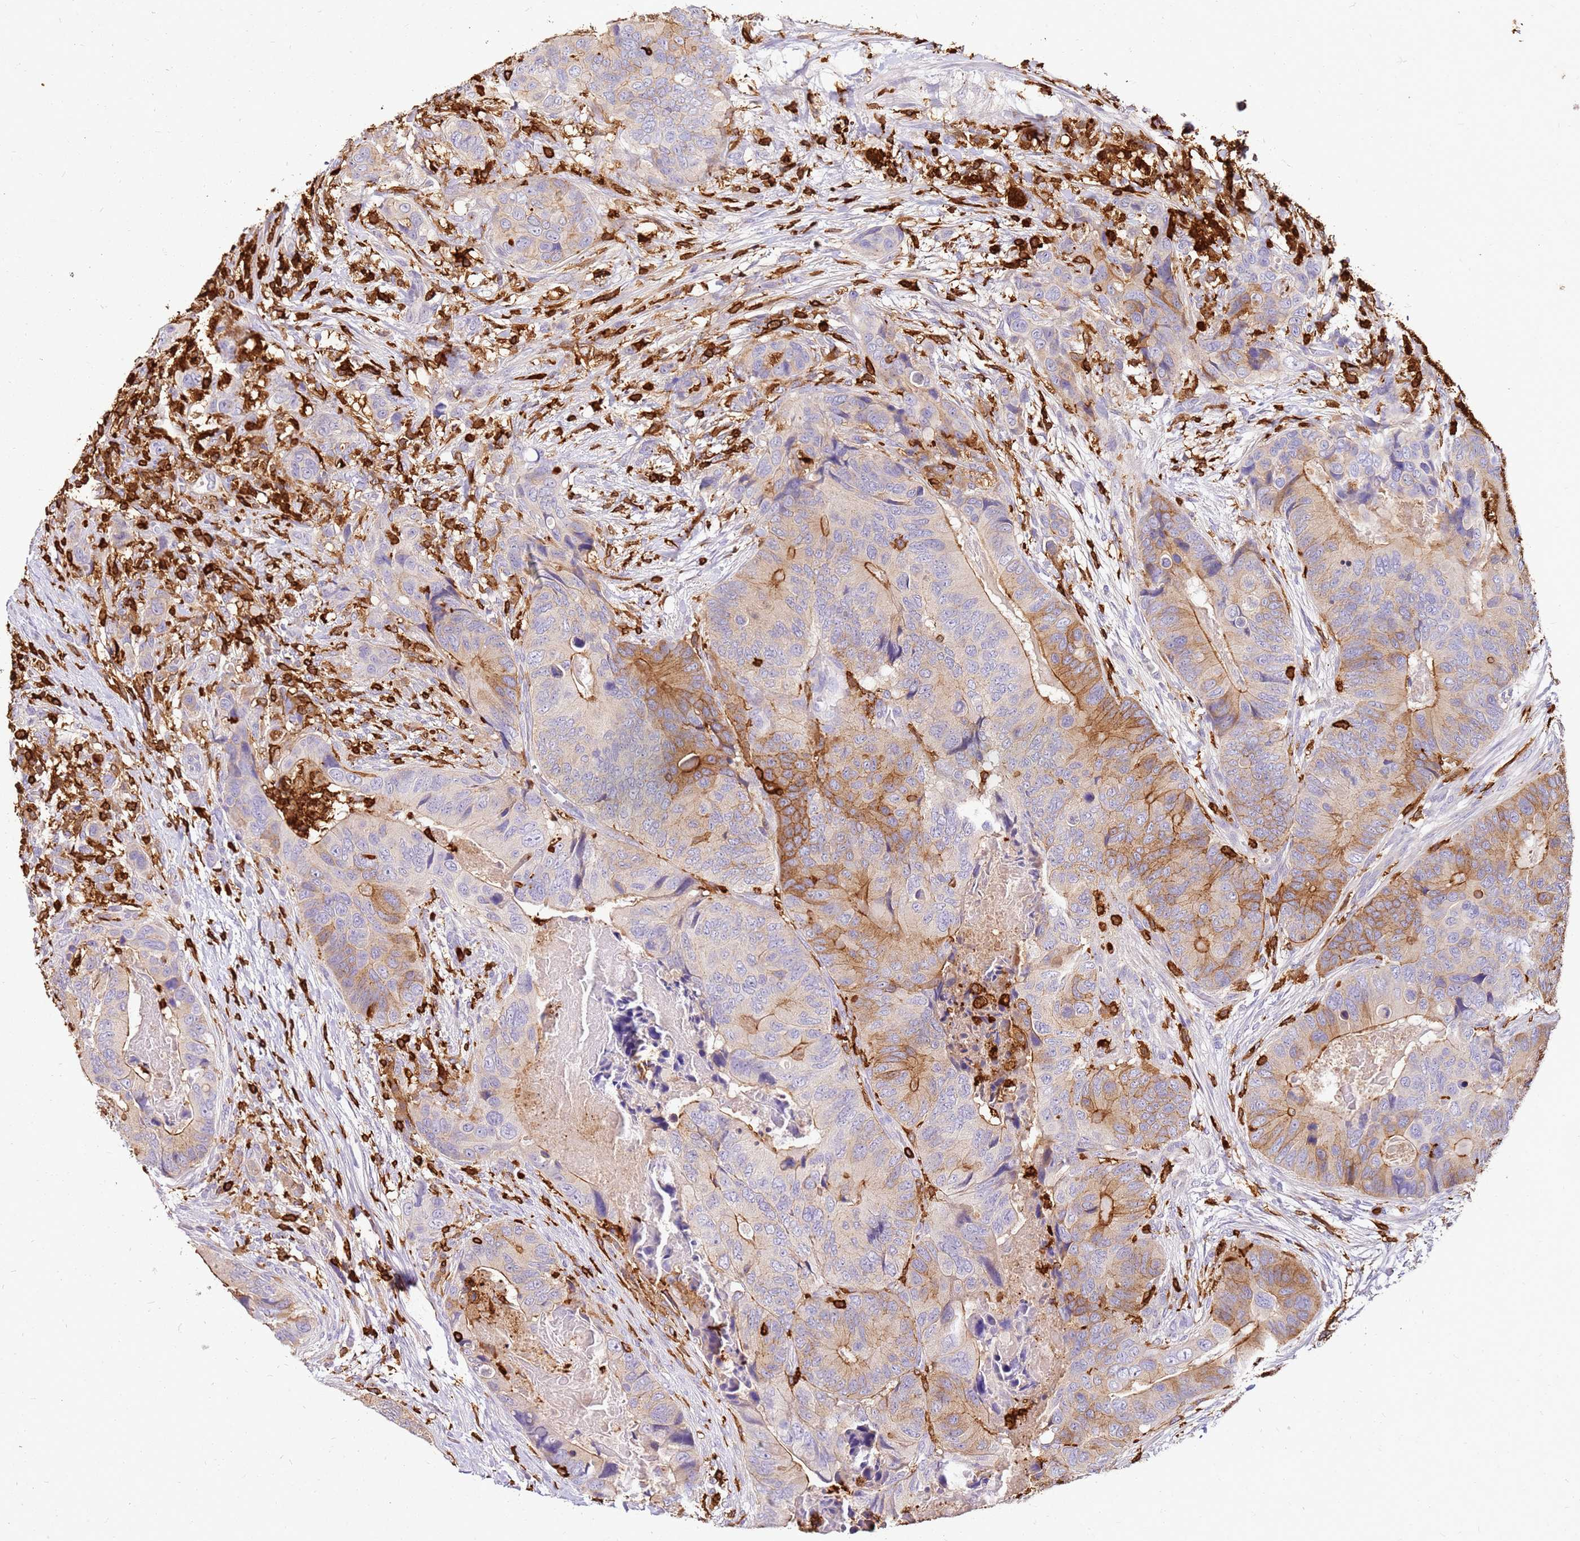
{"staining": {"intensity": "moderate", "quantity": "25%-75%", "location": "cytoplasmic/membranous"}, "tissue": "colorectal cancer", "cell_type": "Tumor cells", "image_type": "cancer", "snomed": [{"axis": "morphology", "description": "Adenocarcinoma, NOS"}, {"axis": "topography", "description": "Colon"}], "caption": "Immunohistochemical staining of adenocarcinoma (colorectal) demonstrates moderate cytoplasmic/membranous protein expression in about 25%-75% of tumor cells. (brown staining indicates protein expression, while blue staining denotes nuclei).", "gene": "CORO1A", "patient": {"sex": "male", "age": 84}}